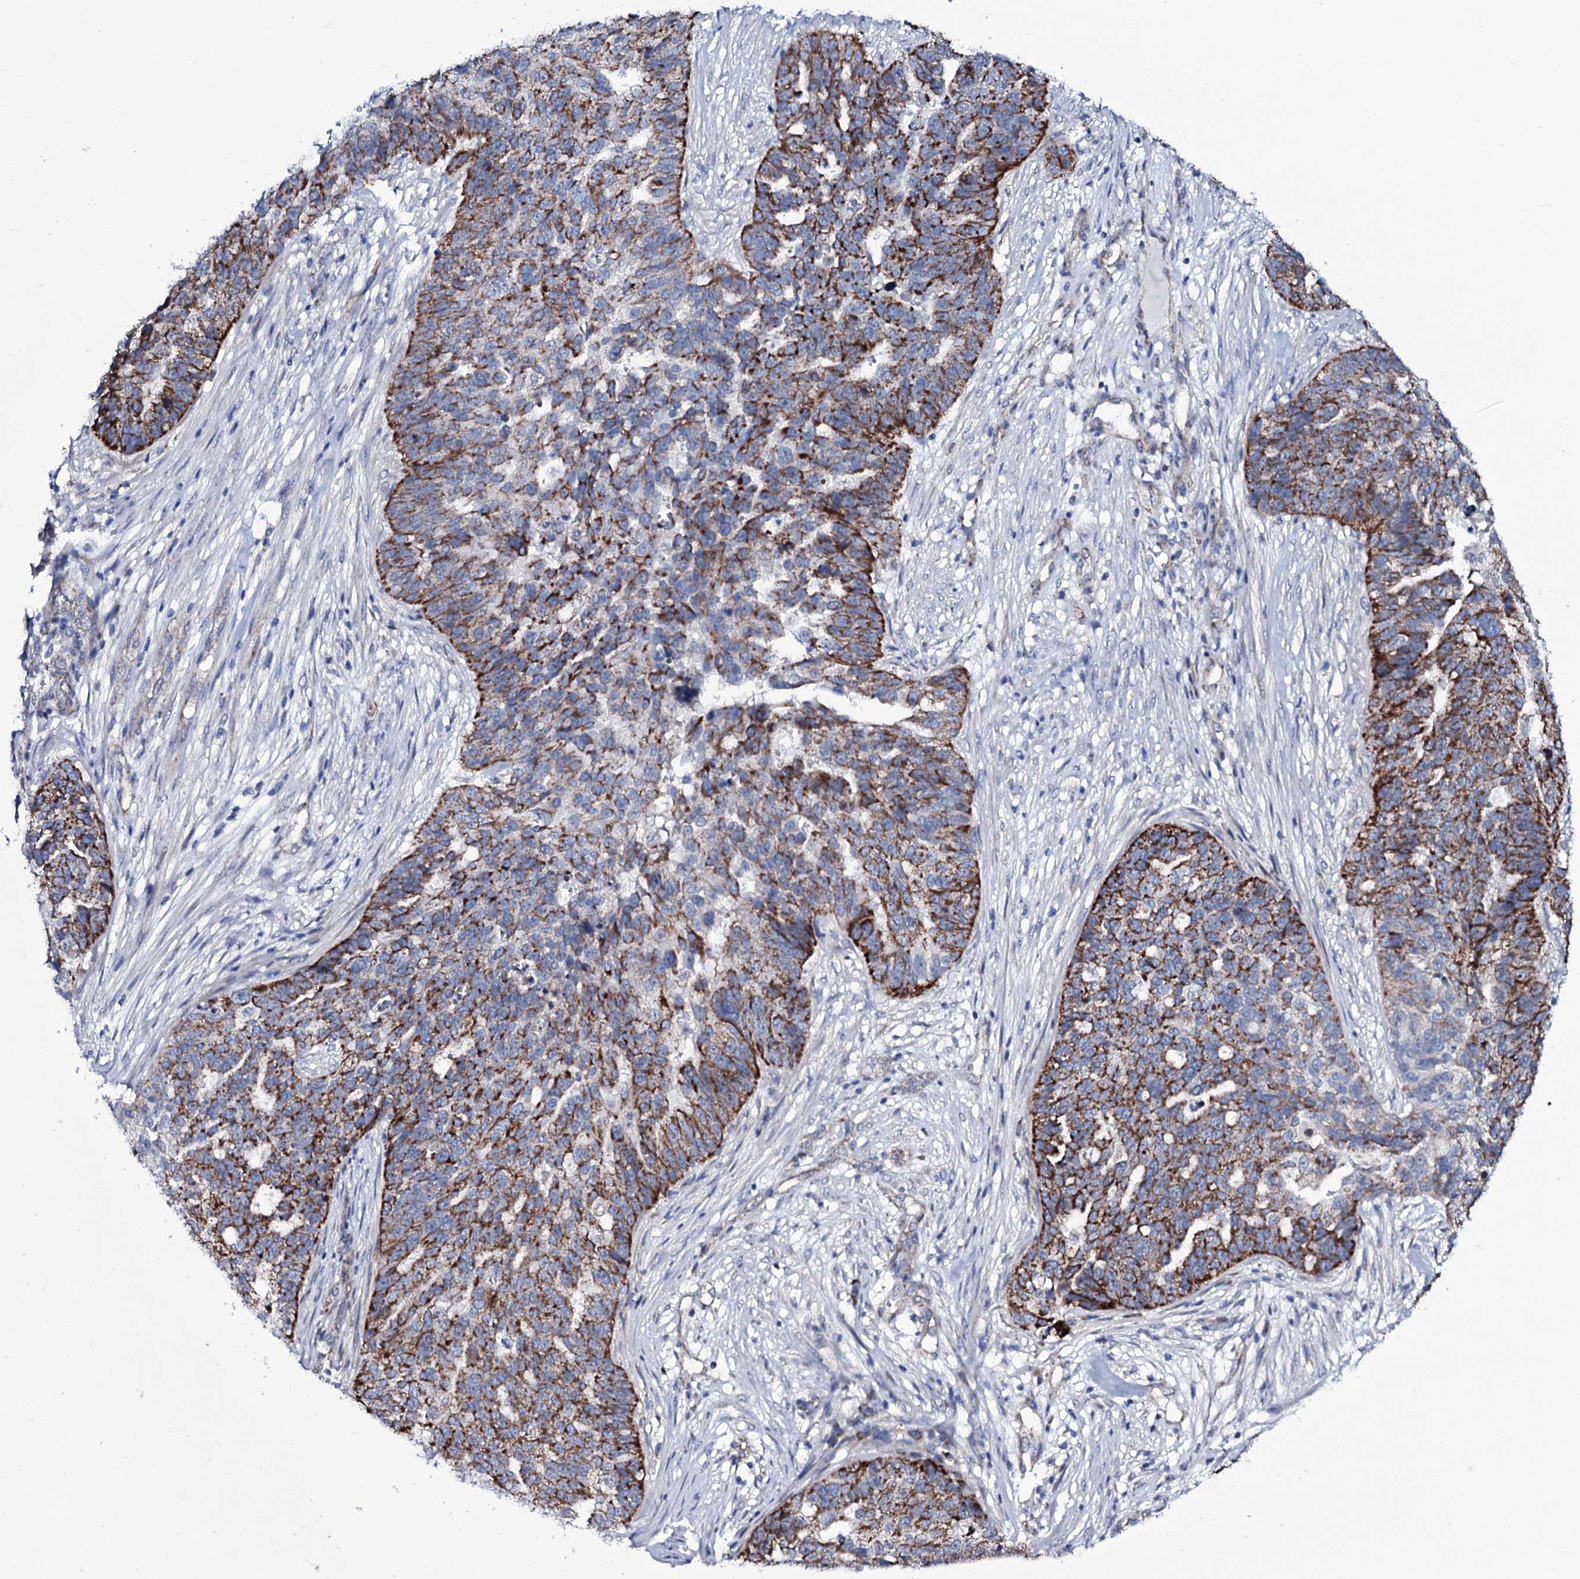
{"staining": {"intensity": "strong", "quantity": ">75%", "location": "cytoplasmic/membranous"}, "tissue": "ovarian cancer", "cell_type": "Tumor cells", "image_type": "cancer", "snomed": [{"axis": "morphology", "description": "Cystadenocarcinoma, serous, NOS"}, {"axis": "topography", "description": "Ovary"}], "caption": "A high-resolution photomicrograph shows immunohistochemistry staining of ovarian serous cystadenocarcinoma, which exhibits strong cytoplasmic/membranous expression in approximately >75% of tumor cells.", "gene": "WIPF3", "patient": {"sex": "female", "age": 59}}